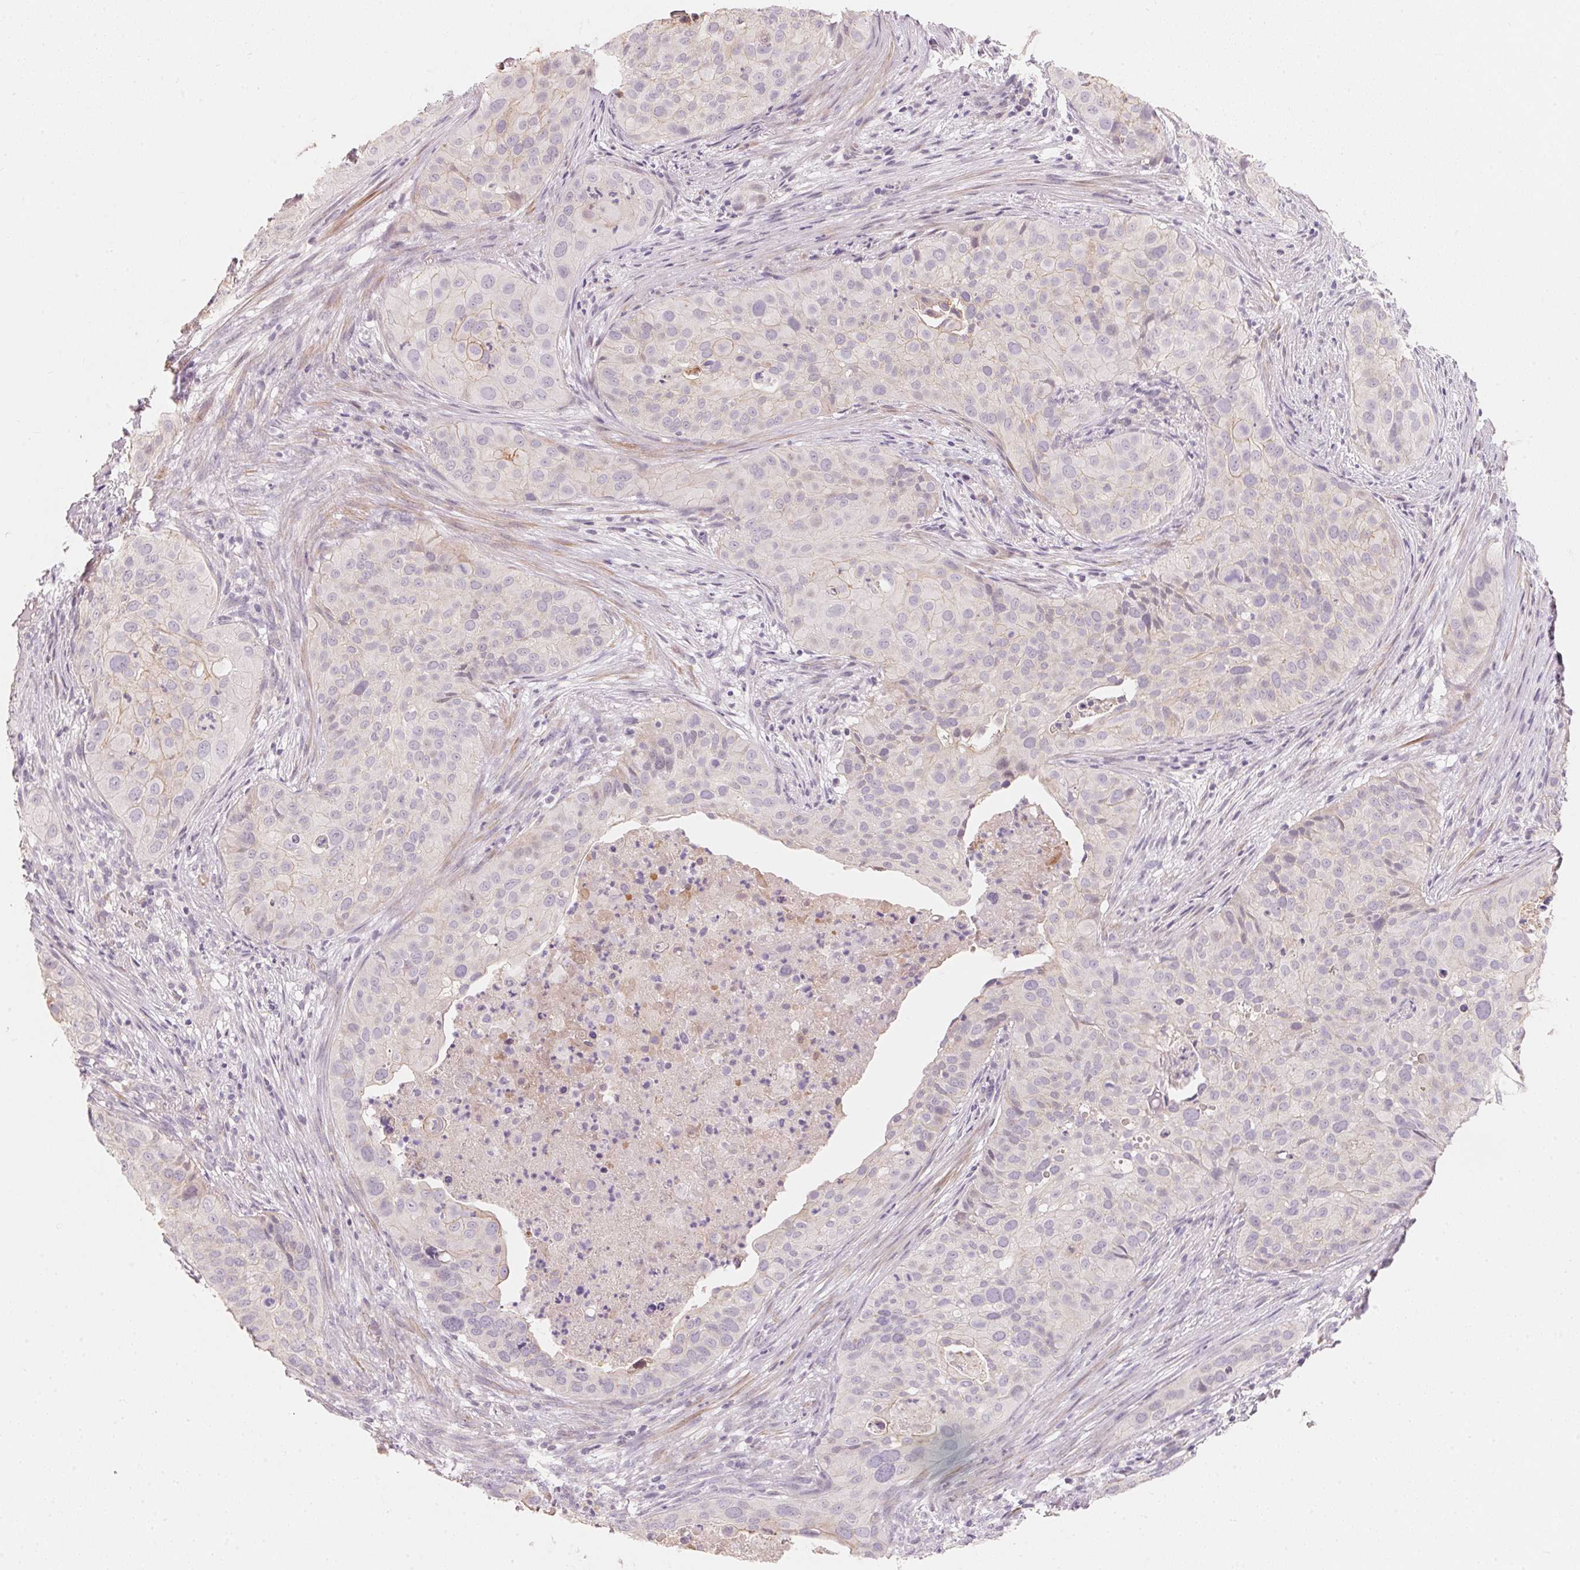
{"staining": {"intensity": "negative", "quantity": "none", "location": "none"}, "tissue": "cervical cancer", "cell_type": "Tumor cells", "image_type": "cancer", "snomed": [{"axis": "morphology", "description": "Squamous cell carcinoma, NOS"}, {"axis": "topography", "description": "Cervix"}], "caption": "Tumor cells show no significant staining in cervical cancer (squamous cell carcinoma).", "gene": "TP53AIP1", "patient": {"sex": "female", "age": 38}}